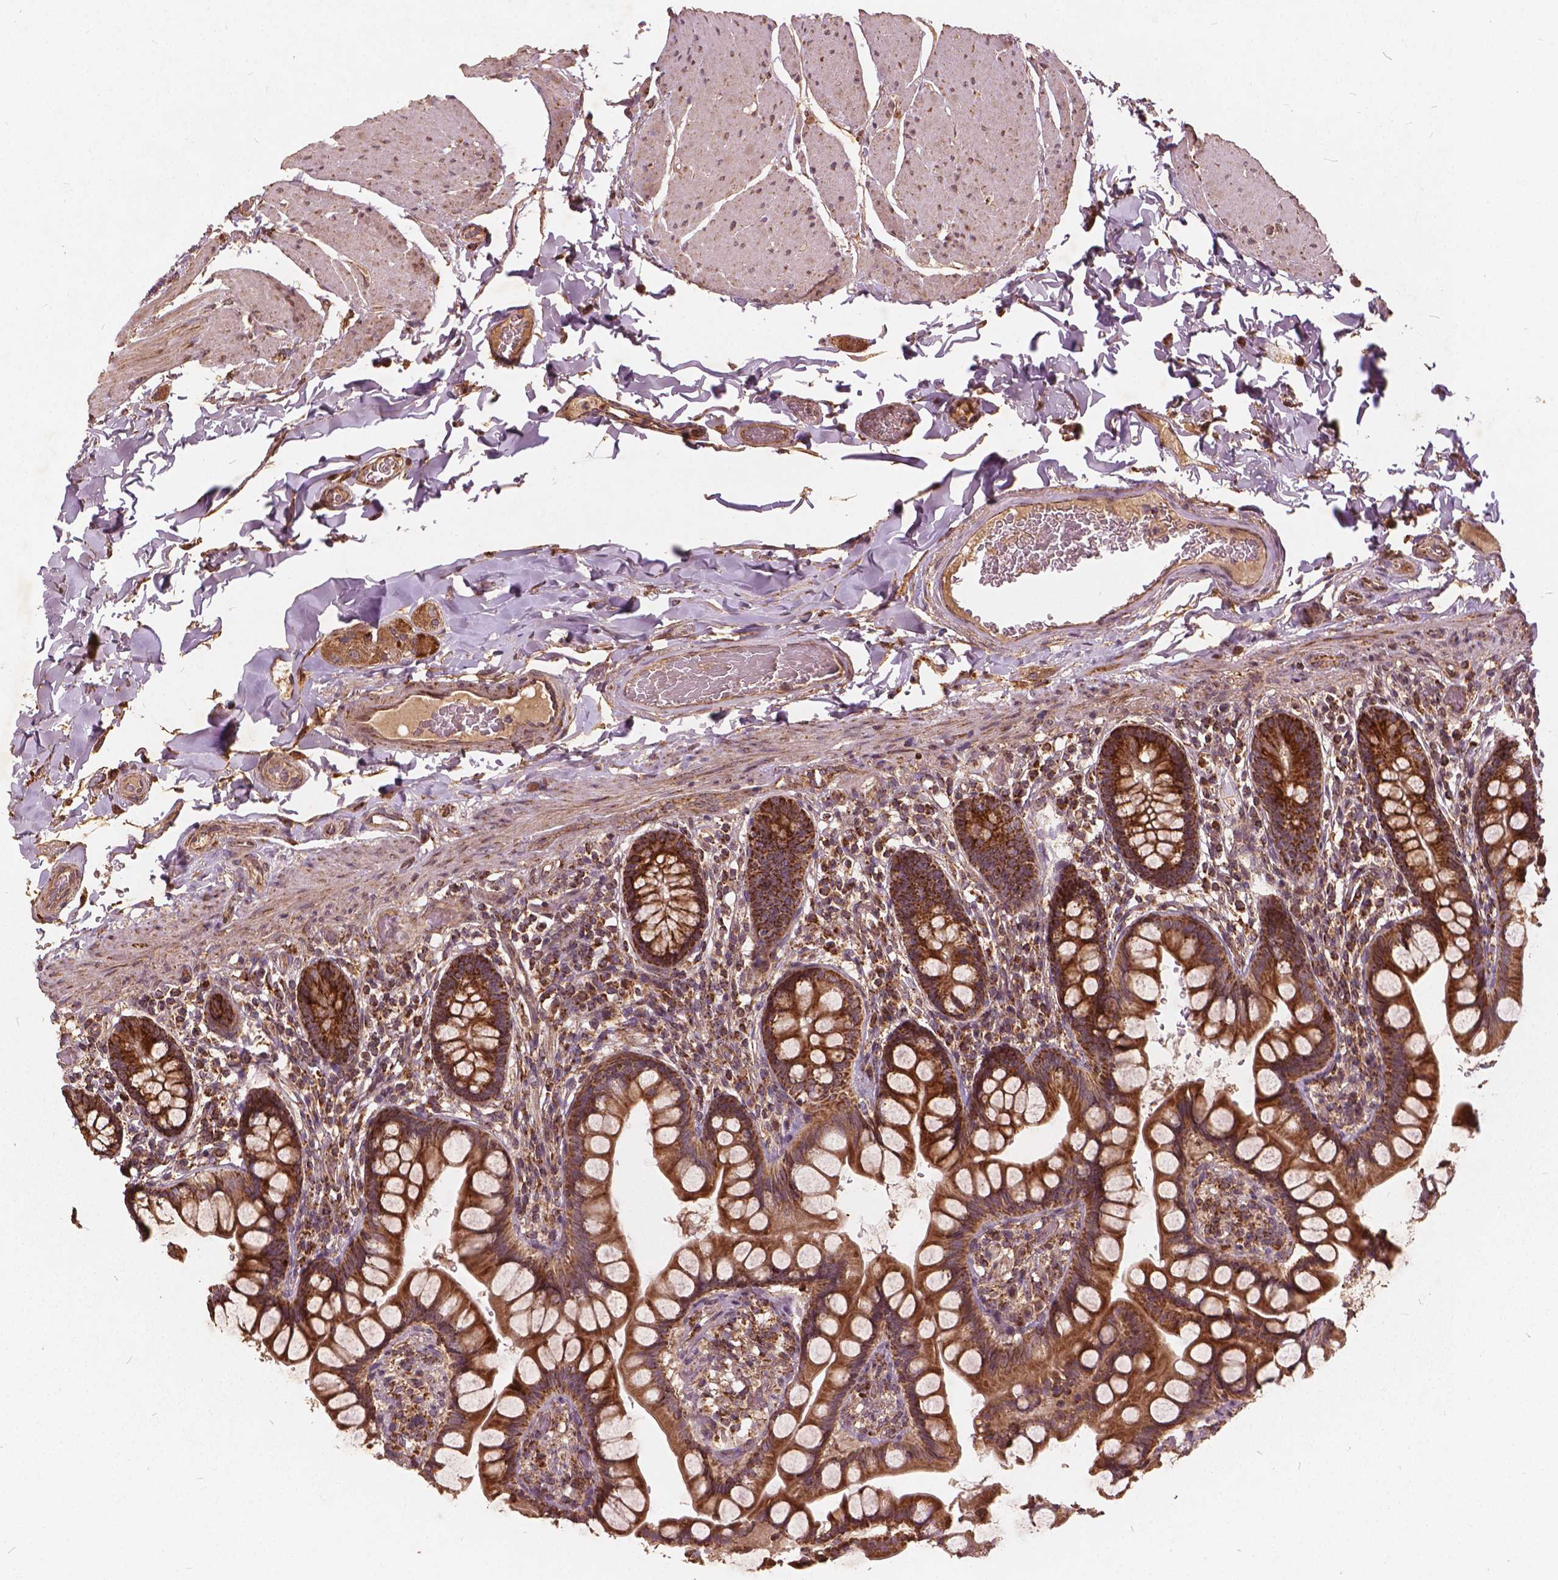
{"staining": {"intensity": "strong", "quantity": ">75%", "location": "cytoplasmic/membranous"}, "tissue": "small intestine", "cell_type": "Glandular cells", "image_type": "normal", "snomed": [{"axis": "morphology", "description": "Normal tissue, NOS"}, {"axis": "topography", "description": "Small intestine"}], "caption": "Small intestine was stained to show a protein in brown. There is high levels of strong cytoplasmic/membranous positivity in about >75% of glandular cells. The staining is performed using DAB (3,3'-diaminobenzidine) brown chromogen to label protein expression. The nuclei are counter-stained blue using hematoxylin.", "gene": "UBXN2A", "patient": {"sex": "male", "age": 70}}